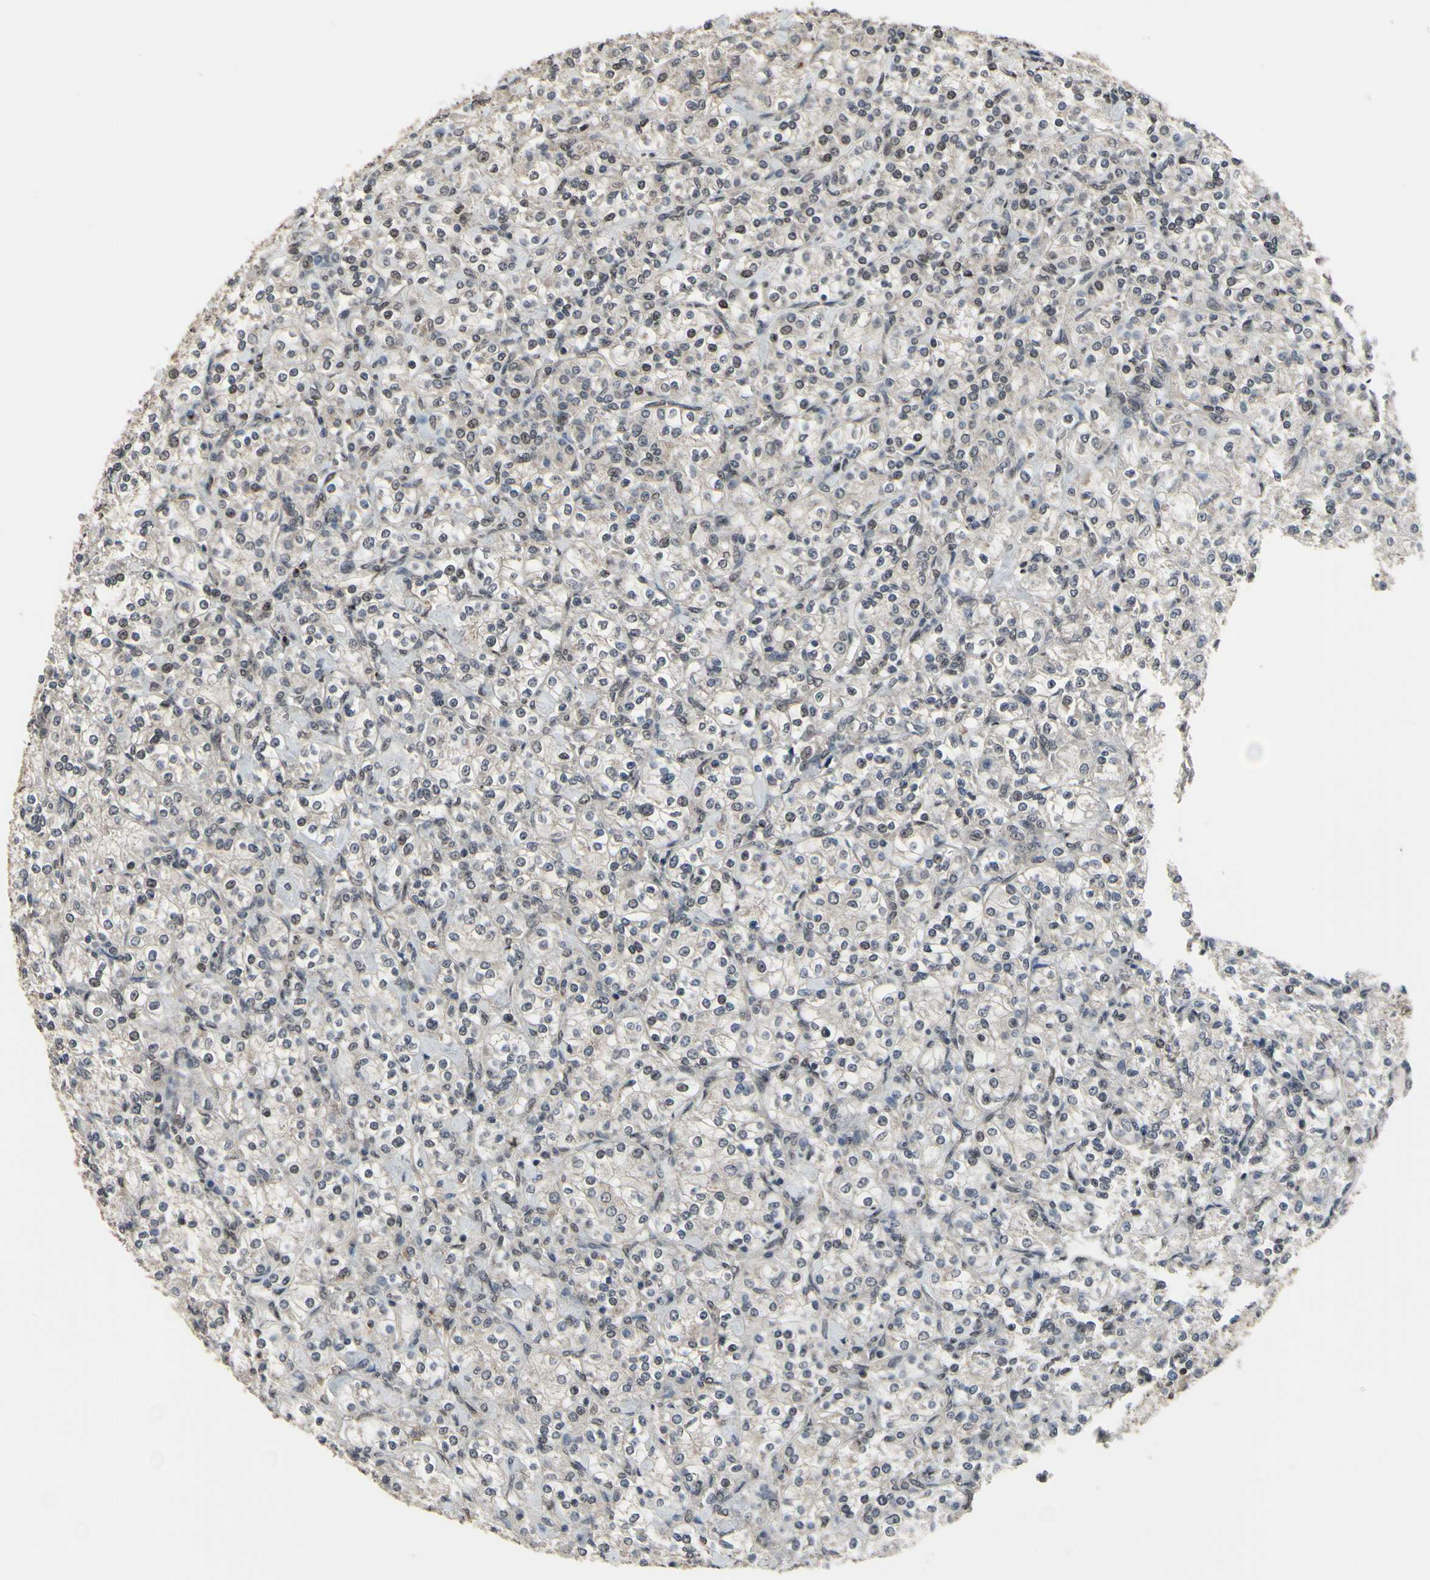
{"staining": {"intensity": "moderate", "quantity": "<25%", "location": "nuclear"}, "tissue": "renal cancer", "cell_type": "Tumor cells", "image_type": "cancer", "snomed": [{"axis": "morphology", "description": "Adenocarcinoma, NOS"}, {"axis": "topography", "description": "Kidney"}], "caption": "Human renal cancer (adenocarcinoma) stained for a protein (brown) shows moderate nuclear positive expression in about <25% of tumor cells.", "gene": "ZNF174", "patient": {"sex": "male", "age": 77}}